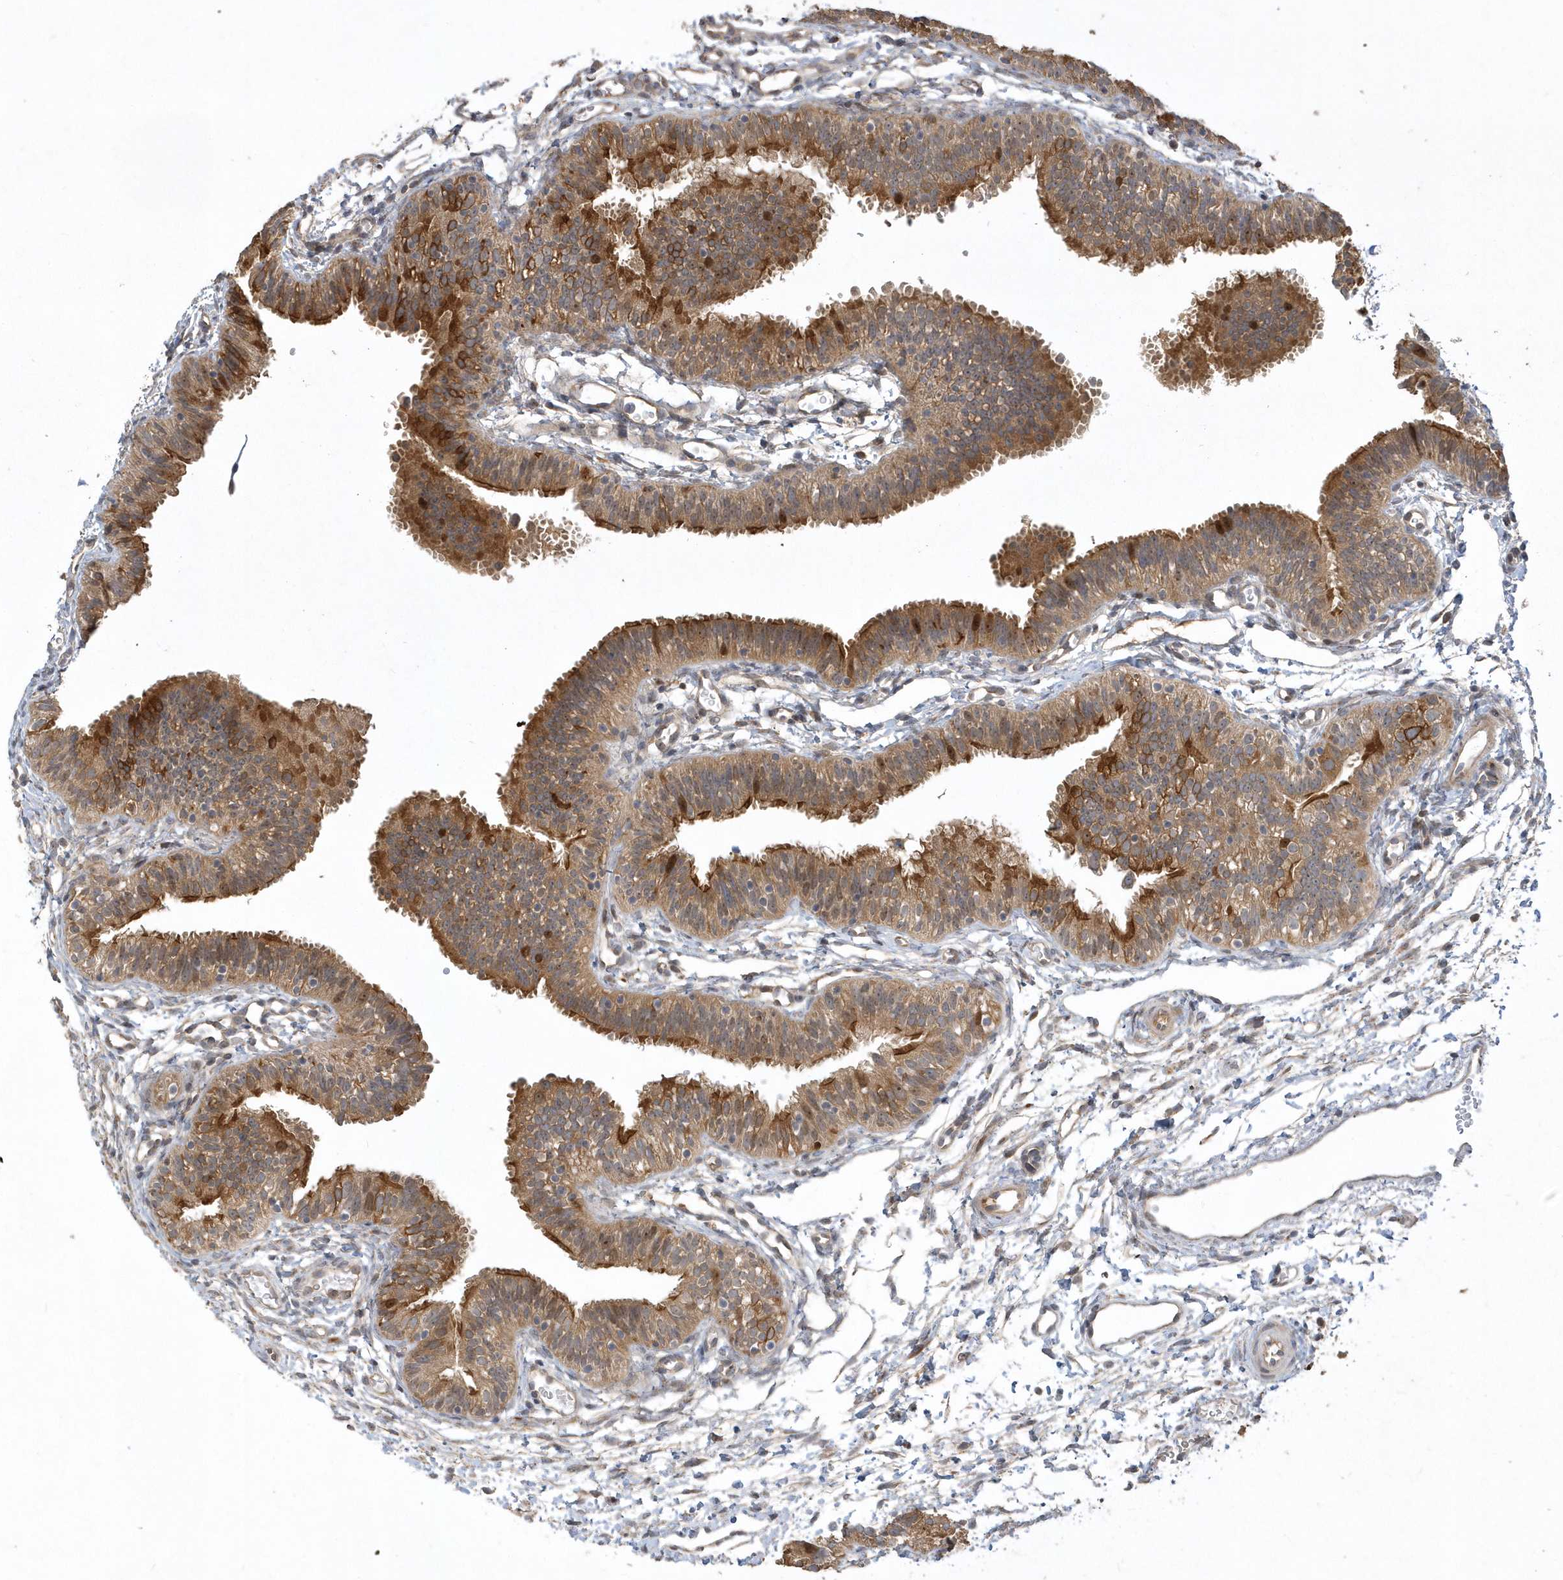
{"staining": {"intensity": "strong", "quantity": ">75%", "location": "cytoplasmic/membranous"}, "tissue": "fallopian tube", "cell_type": "Glandular cells", "image_type": "normal", "snomed": [{"axis": "morphology", "description": "Normal tissue, NOS"}, {"axis": "topography", "description": "Fallopian tube"}], "caption": "A micrograph showing strong cytoplasmic/membranous staining in about >75% of glandular cells in unremarkable fallopian tube, as visualized by brown immunohistochemical staining.", "gene": "TRAIP", "patient": {"sex": "female", "age": 35}}